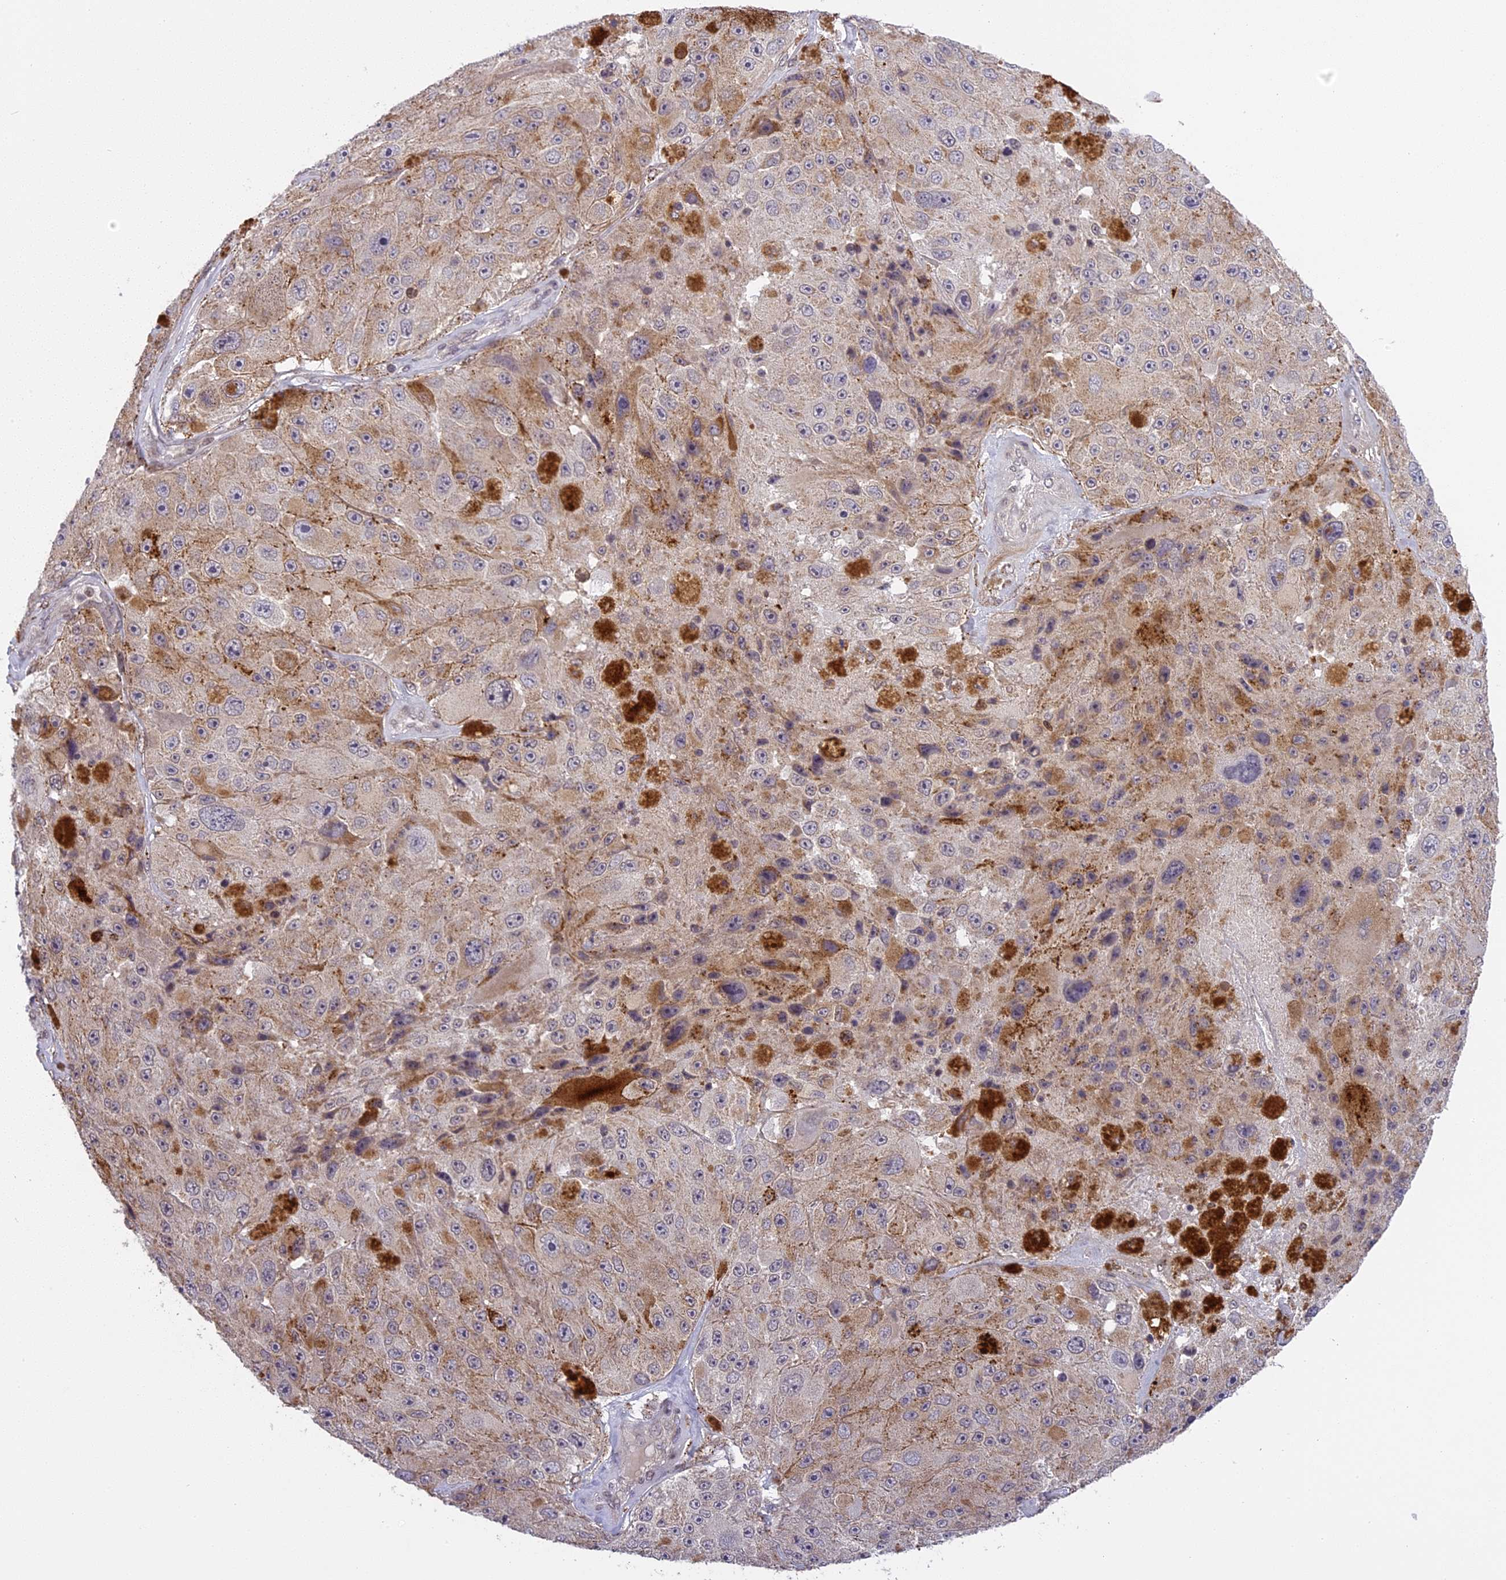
{"staining": {"intensity": "weak", "quantity": "25%-75%", "location": "cytoplasmic/membranous"}, "tissue": "melanoma", "cell_type": "Tumor cells", "image_type": "cancer", "snomed": [{"axis": "morphology", "description": "Malignant melanoma, Metastatic site"}, {"axis": "topography", "description": "Lymph node"}], "caption": "Human malignant melanoma (metastatic site) stained with a protein marker shows weak staining in tumor cells.", "gene": "ERG28", "patient": {"sex": "male", "age": 62}}